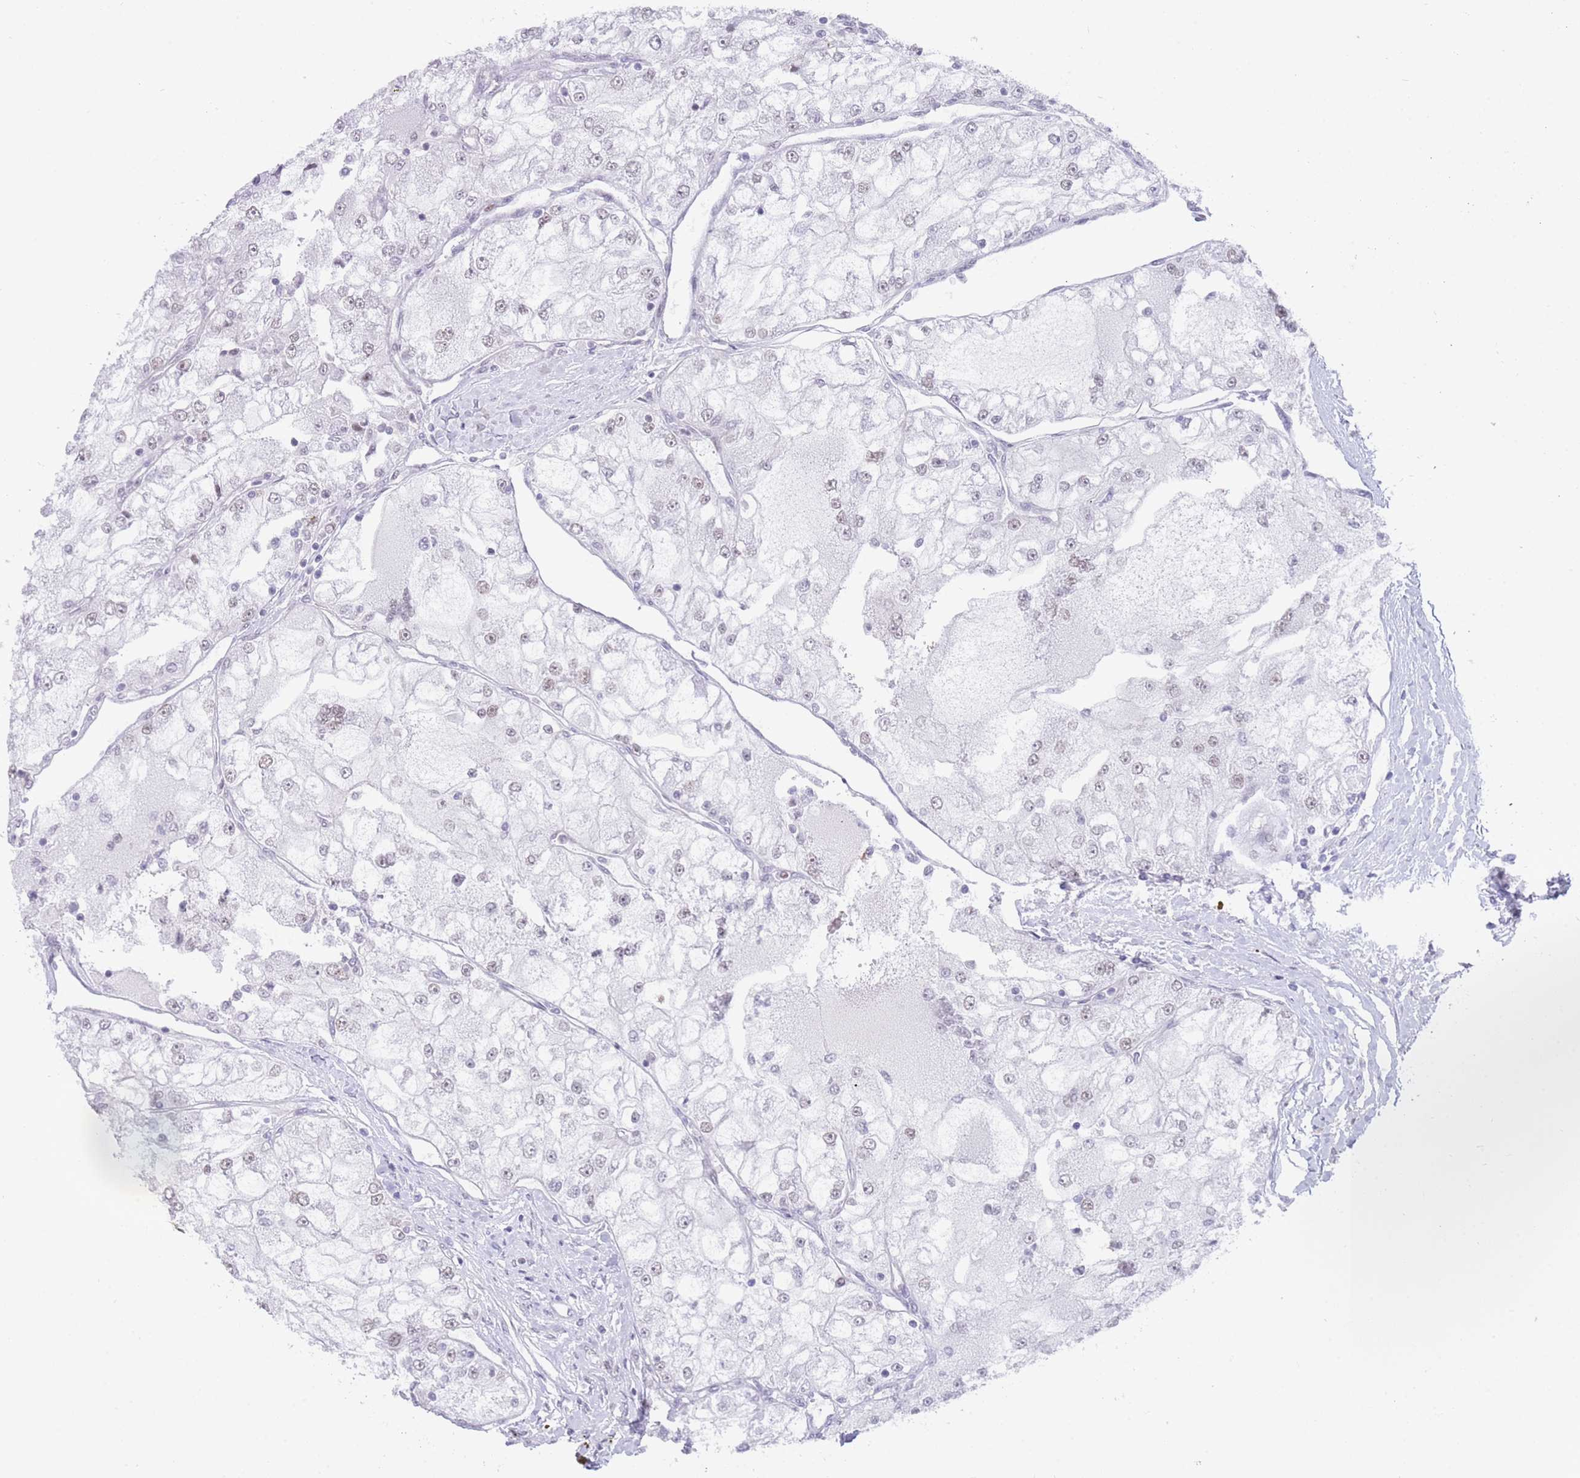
{"staining": {"intensity": "weak", "quantity": "<25%", "location": "nuclear"}, "tissue": "renal cancer", "cell_type": "Tumor cells", "image_type": "cancer", "snomed": [{"axis": "morphology", "description": "Adenocarcinoma, NOS"}, {"axis": "topography", "description": "Kidney"}], "caption": "IHC of renal cancer reveals no positivity in tumor cells.", "gene": "ZNF382", "patient": {"sex": "female", "age": 72}}